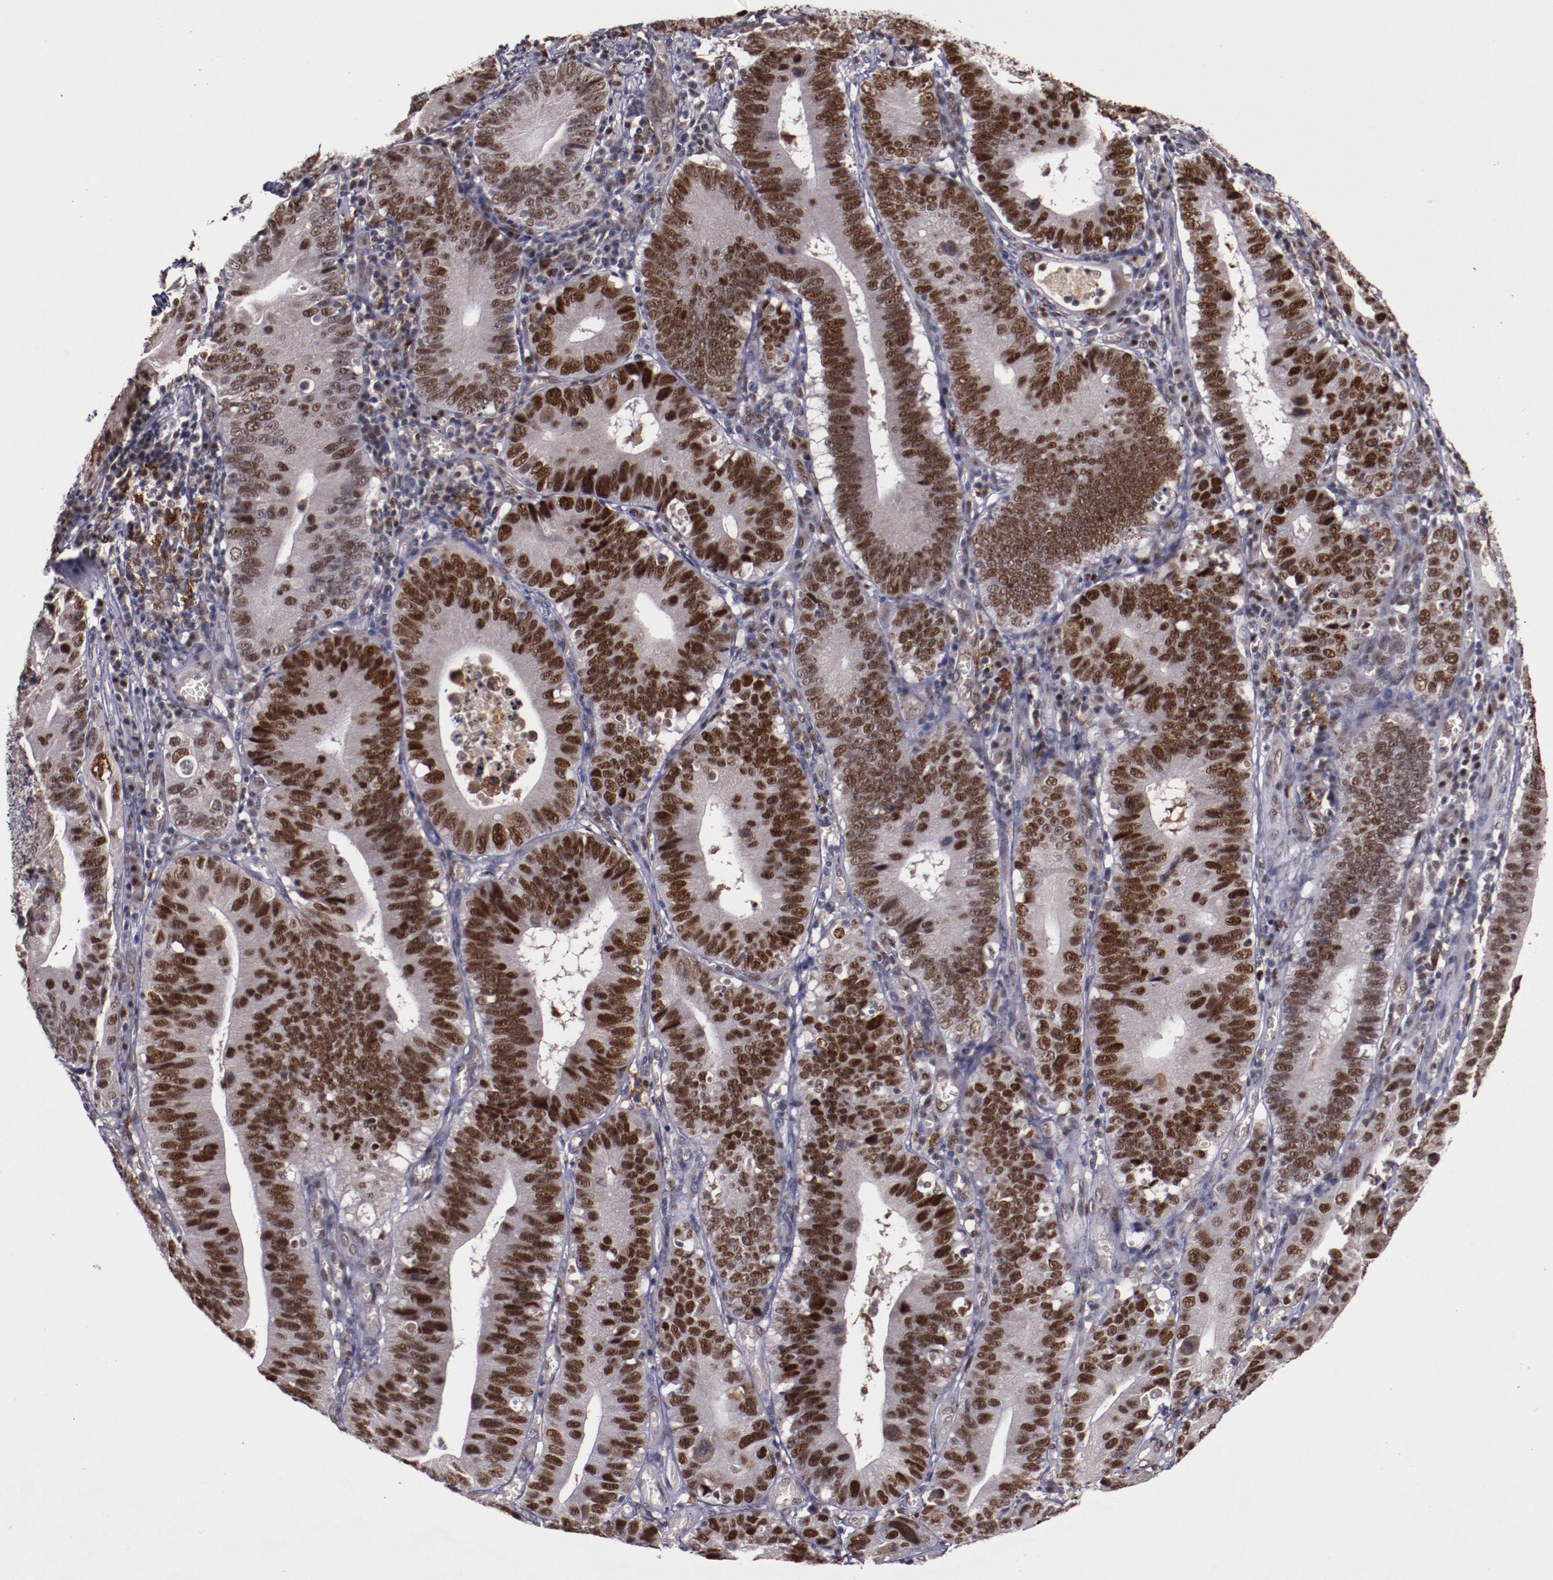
{"staining": {"intensity": "strong", "quantity": ">75%", "location": "nuclear"}, "tissue": "stomach cancer", "cell_type": "Tumor cells", "image_type": "cancer", "snomed": [{"axis": "morphology", "description": "Adenocarcinoma, NOS"}, {"axis": "topography", "description": "Stomach"}, {"axis": "topography", "description": "Gastric cardia"}], "caption": "Stomach cancer (adenocarcinoma) was stained to show a protein in brown. There is high levels of strong nuclear staining in about >75% of tumor cells. (Stains: DAB (3,3'-diaminobenzidine) in brown, nuclei in blue, Microscopy: brightfield microscopy at high magnification).", "gene": "CHEK2", "patient": {"sex": "male", "age": 59}}